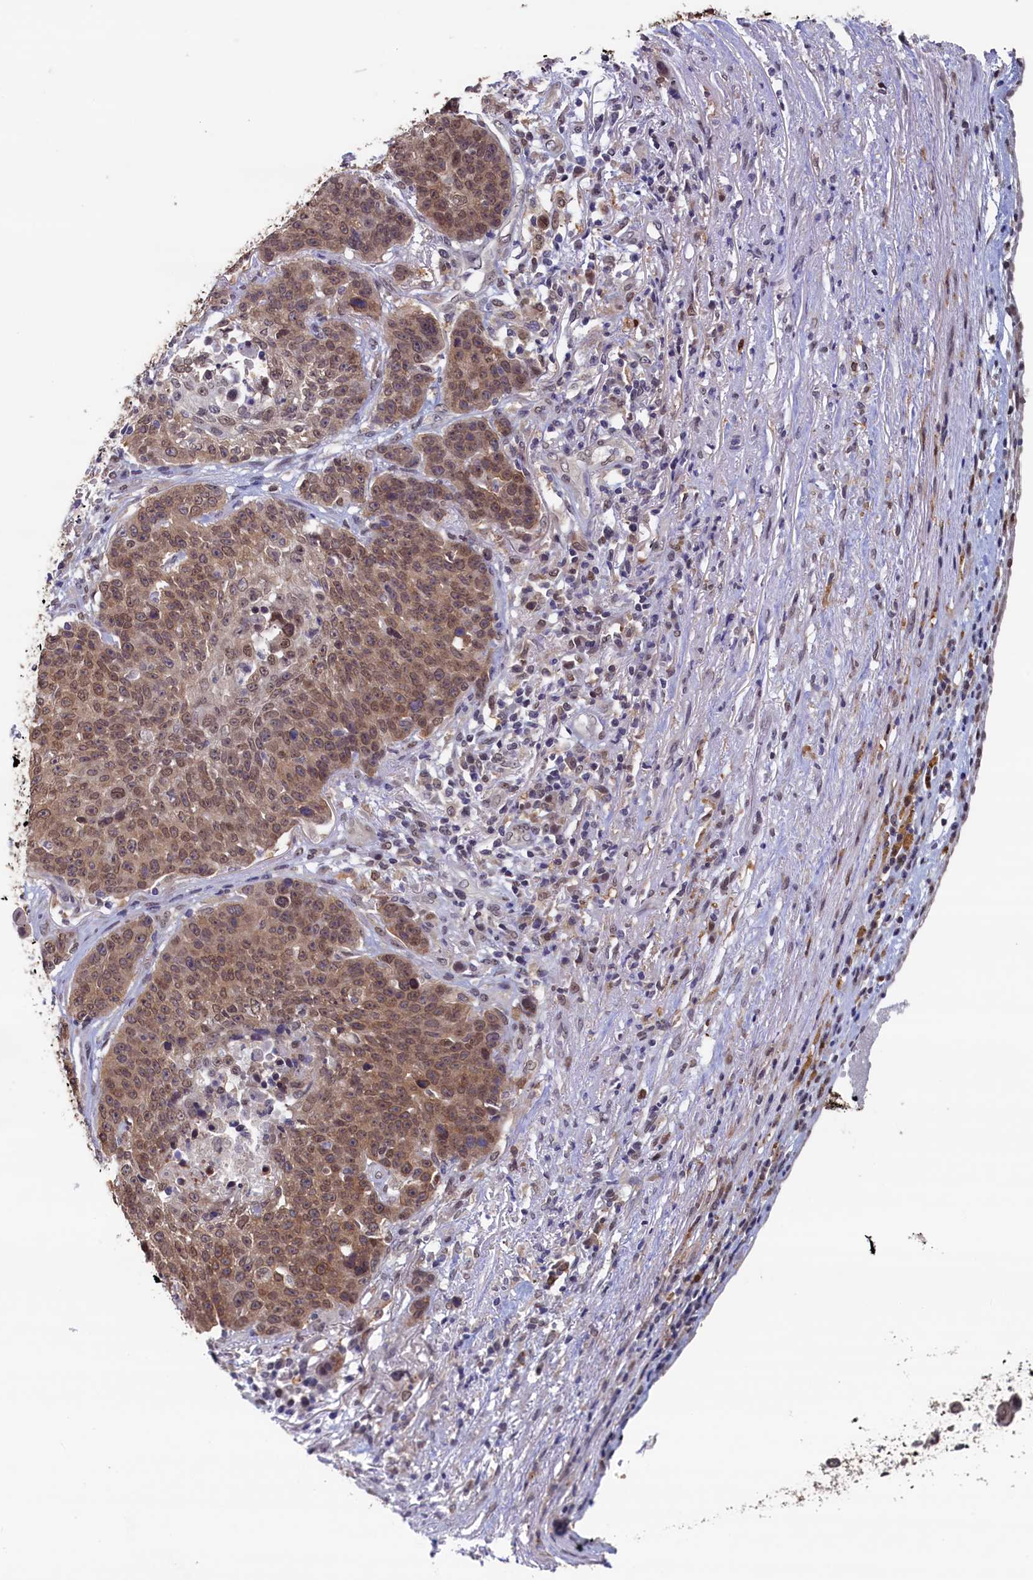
{"staining": {"intensity": "moderate", "quantity": "25%-75%", "location": "cytoplasmic/membranous,nuclear"}, "tissue": "lung cancer", "cell_type": "Tumor cells", "image_type": "cancer", "snomed": [{"axis": "morphology", "description": "Normal tissue, NOS"}, {"axis": "morphology", "description": "Squamous cell carcinoma, NOS"}, {"axis": "topography", "description": "Lymph node"}, {"axis": "topography", "description": "Lung"}], "caption": "Immunohistochemical staining of human lung cancer shows medium levels of moderate cytoplasmic/membranous and nuclear protein positivity in about 25%-75% of tumor cells. (DAB IHC, brown staining for protein, blue staining for nuclei).", "gene": "AHCY", "patient": {"sex": "male", "age": 66}}